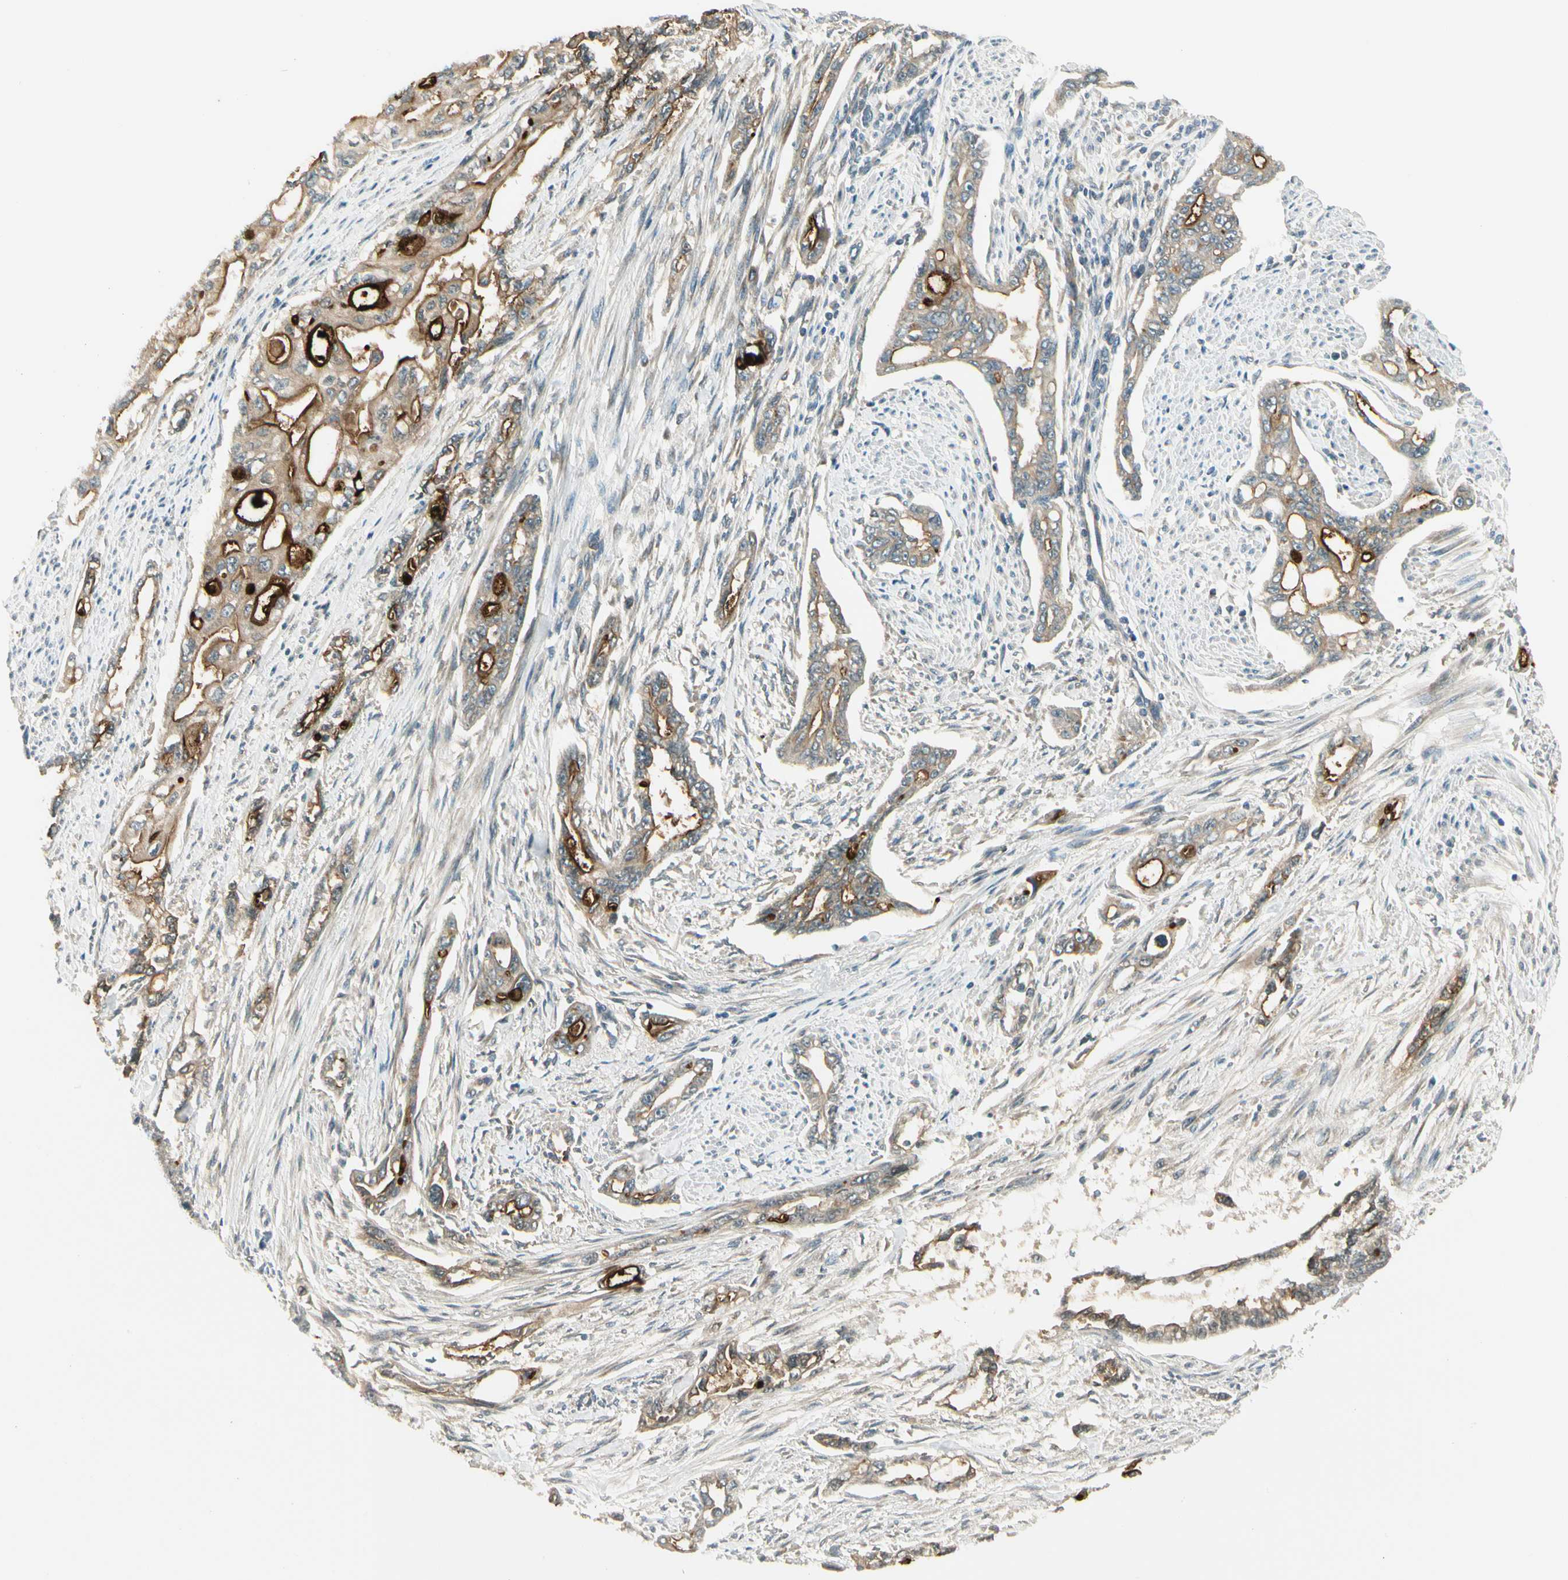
{"staining": {"intensity": "strong", "quantity": ">75%", "location": "cytoplasmic/membranous"}, "tissue": "pancreatic cancer", "cell_type": "Tumor cells", "image_type": "cancer", "snomed": [{"axis": "morphology", "description": "Normal tissue, NOS"}, {"axis": "topography", "description": "Pancreas"}], "caption": "Strong cytoplasmic/membranous protein staining is appreciated in about >75% of tumor cells in pancreatic cancer.", "gene": "BNIP1", "patient": {"sex": "male", "age": 42}}